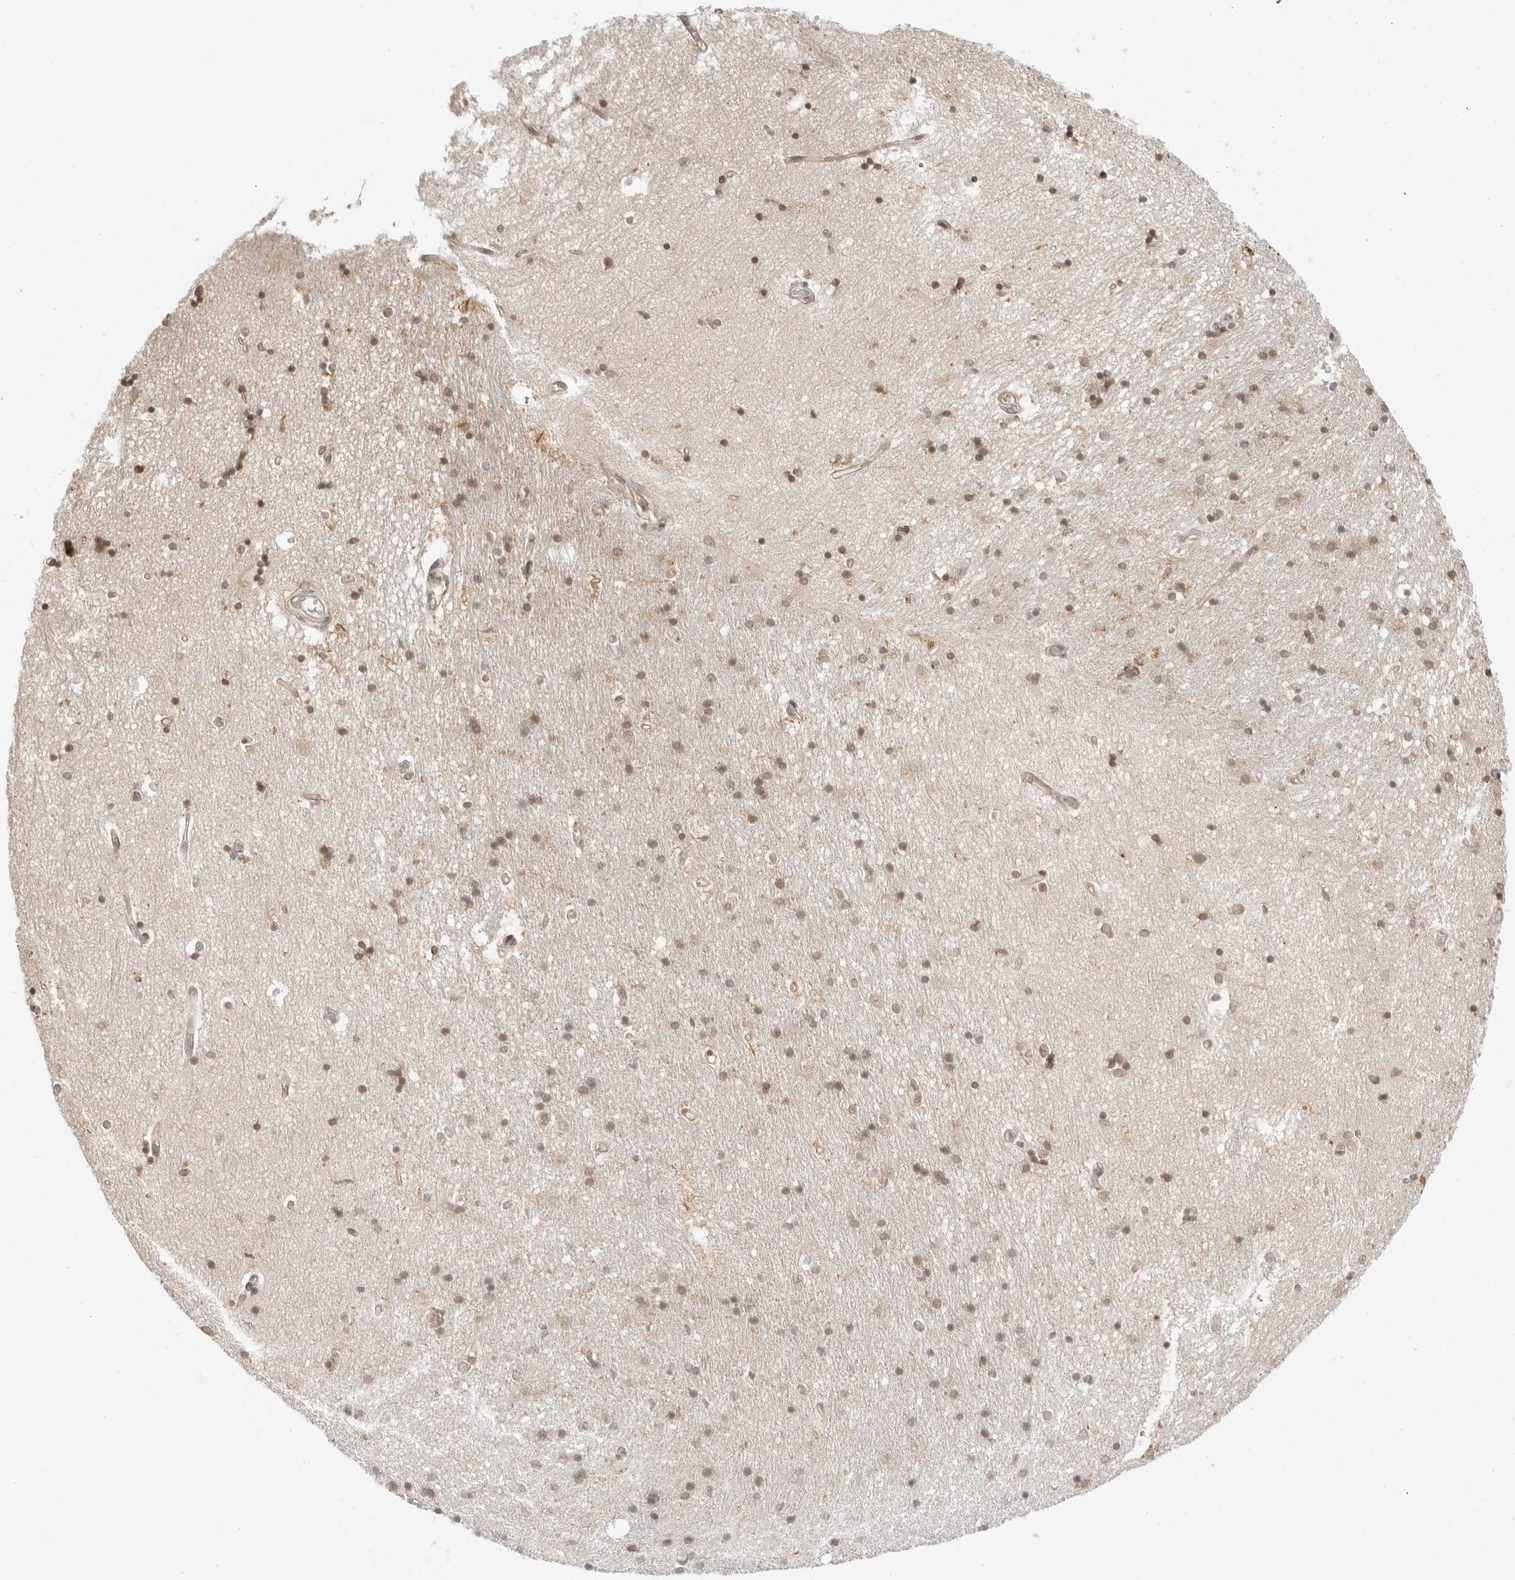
{"staining": {"intensity": "weak", "quantity": "25%-75%", "location": "nuclear"}, "tissue": "hippocampus", "cell_type": "Glial cells", "image_type": "normal", "snomed": [{"axis": "morphology", "description": "Normal tissue, NOS"}, {"axis": "topography", "description": "Hippocampus"}], "caption": "Approximately 25%-75% of glial cells in benign hippocampus show weak nuclear protein expression as visualized by brown immunohistochemical staining.", "gene": "PRRC2C", "patient": {"sex": "male", "age": 45}}